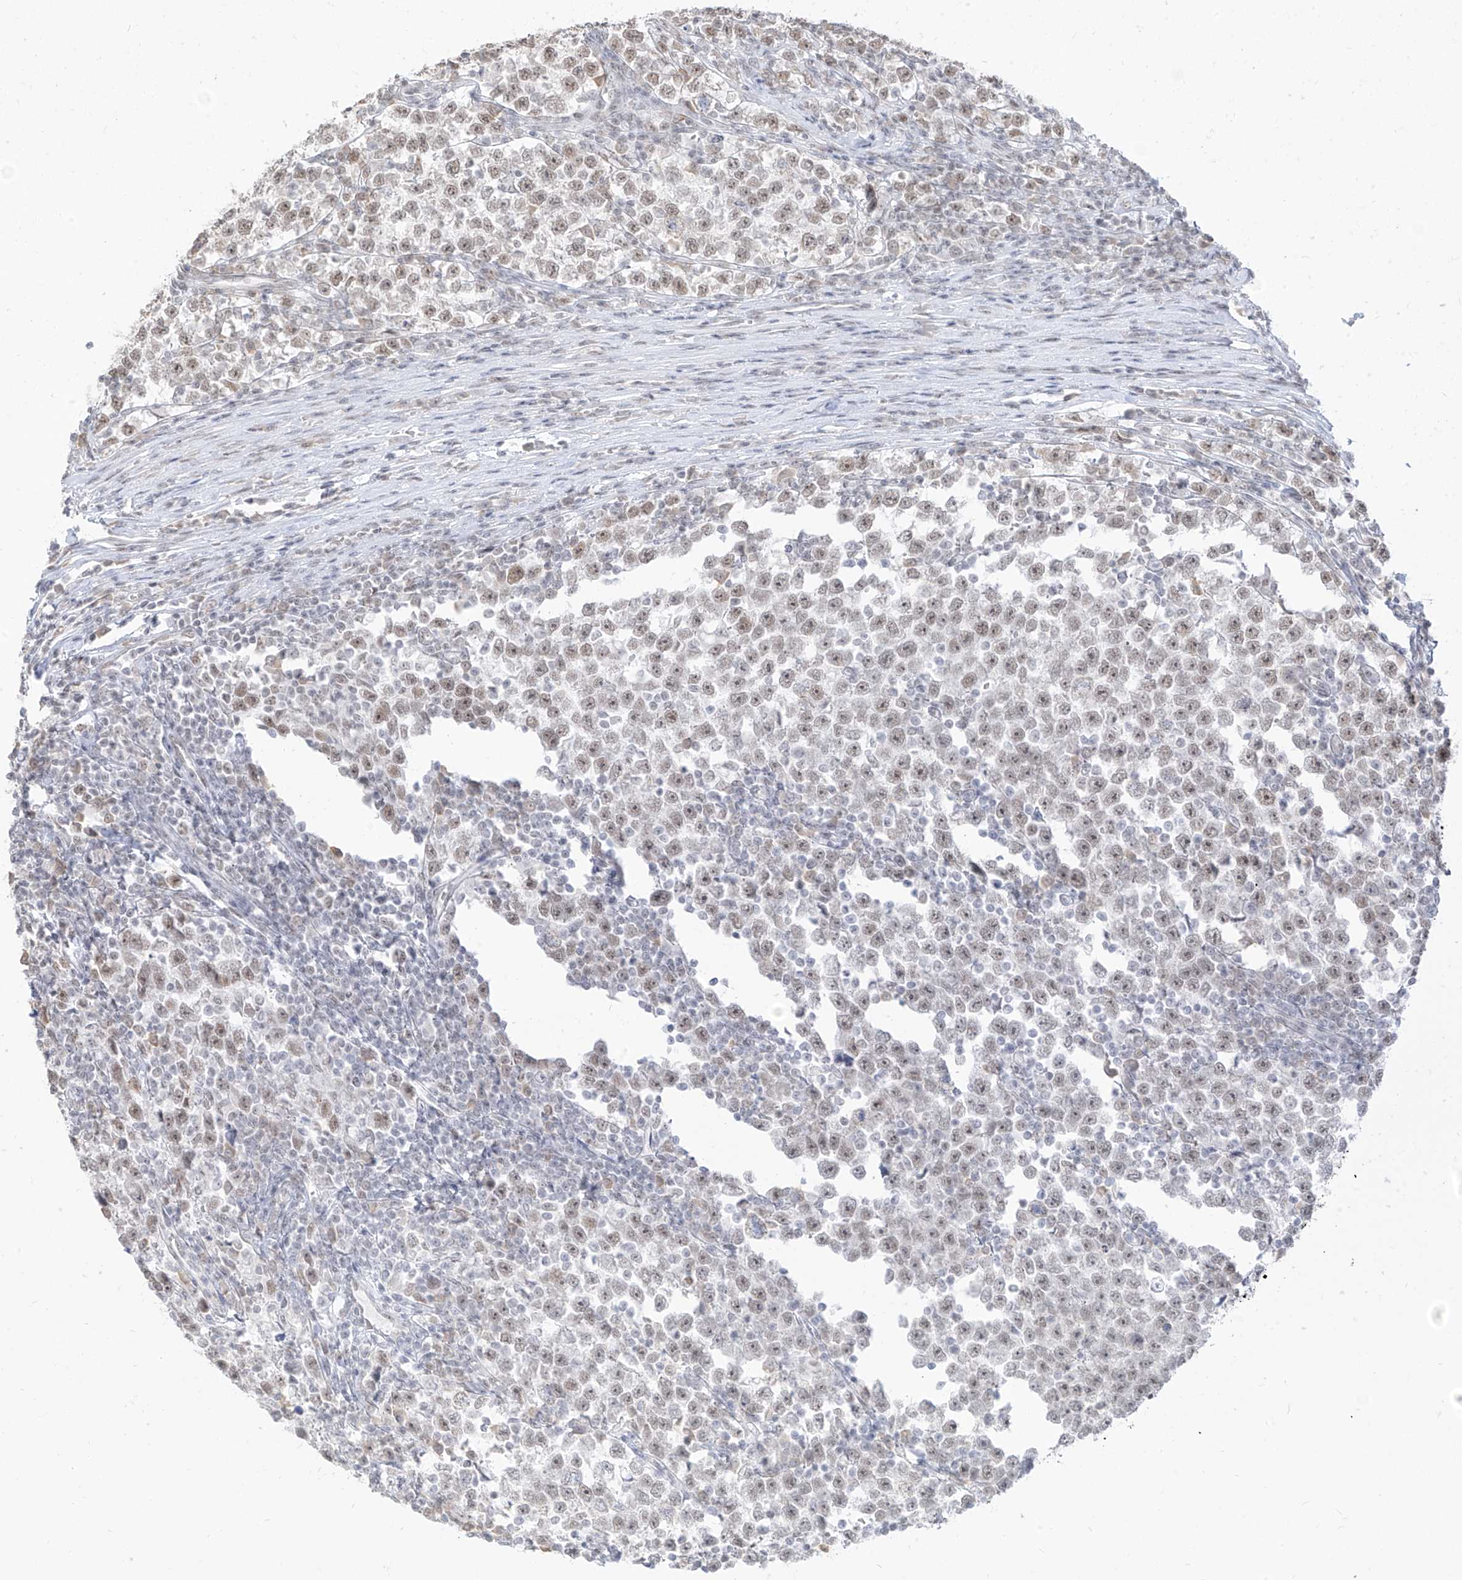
{"staining": {"intensity": "weak", "quantity": ">75%", "location": "nuclear"}, "tissue": "testis cancer", "cell_type": "Tumor cells", "image_type": "cancer", "snomed": [{"axis": "morphology", "description": "Normal tissue, NOS"}, {"axis": "morphology", "description": "Seminoma, NOS"}, {"axis": "topography", "description": "Testis"}], "caption": "Human testis cancer (seminoma) stained with a brown dye reveals weak nuclear positive expression in approximately >75% of tumor cells.", "gene": "SUPT5H", "patient": {"sex": "male", "age": 43}}